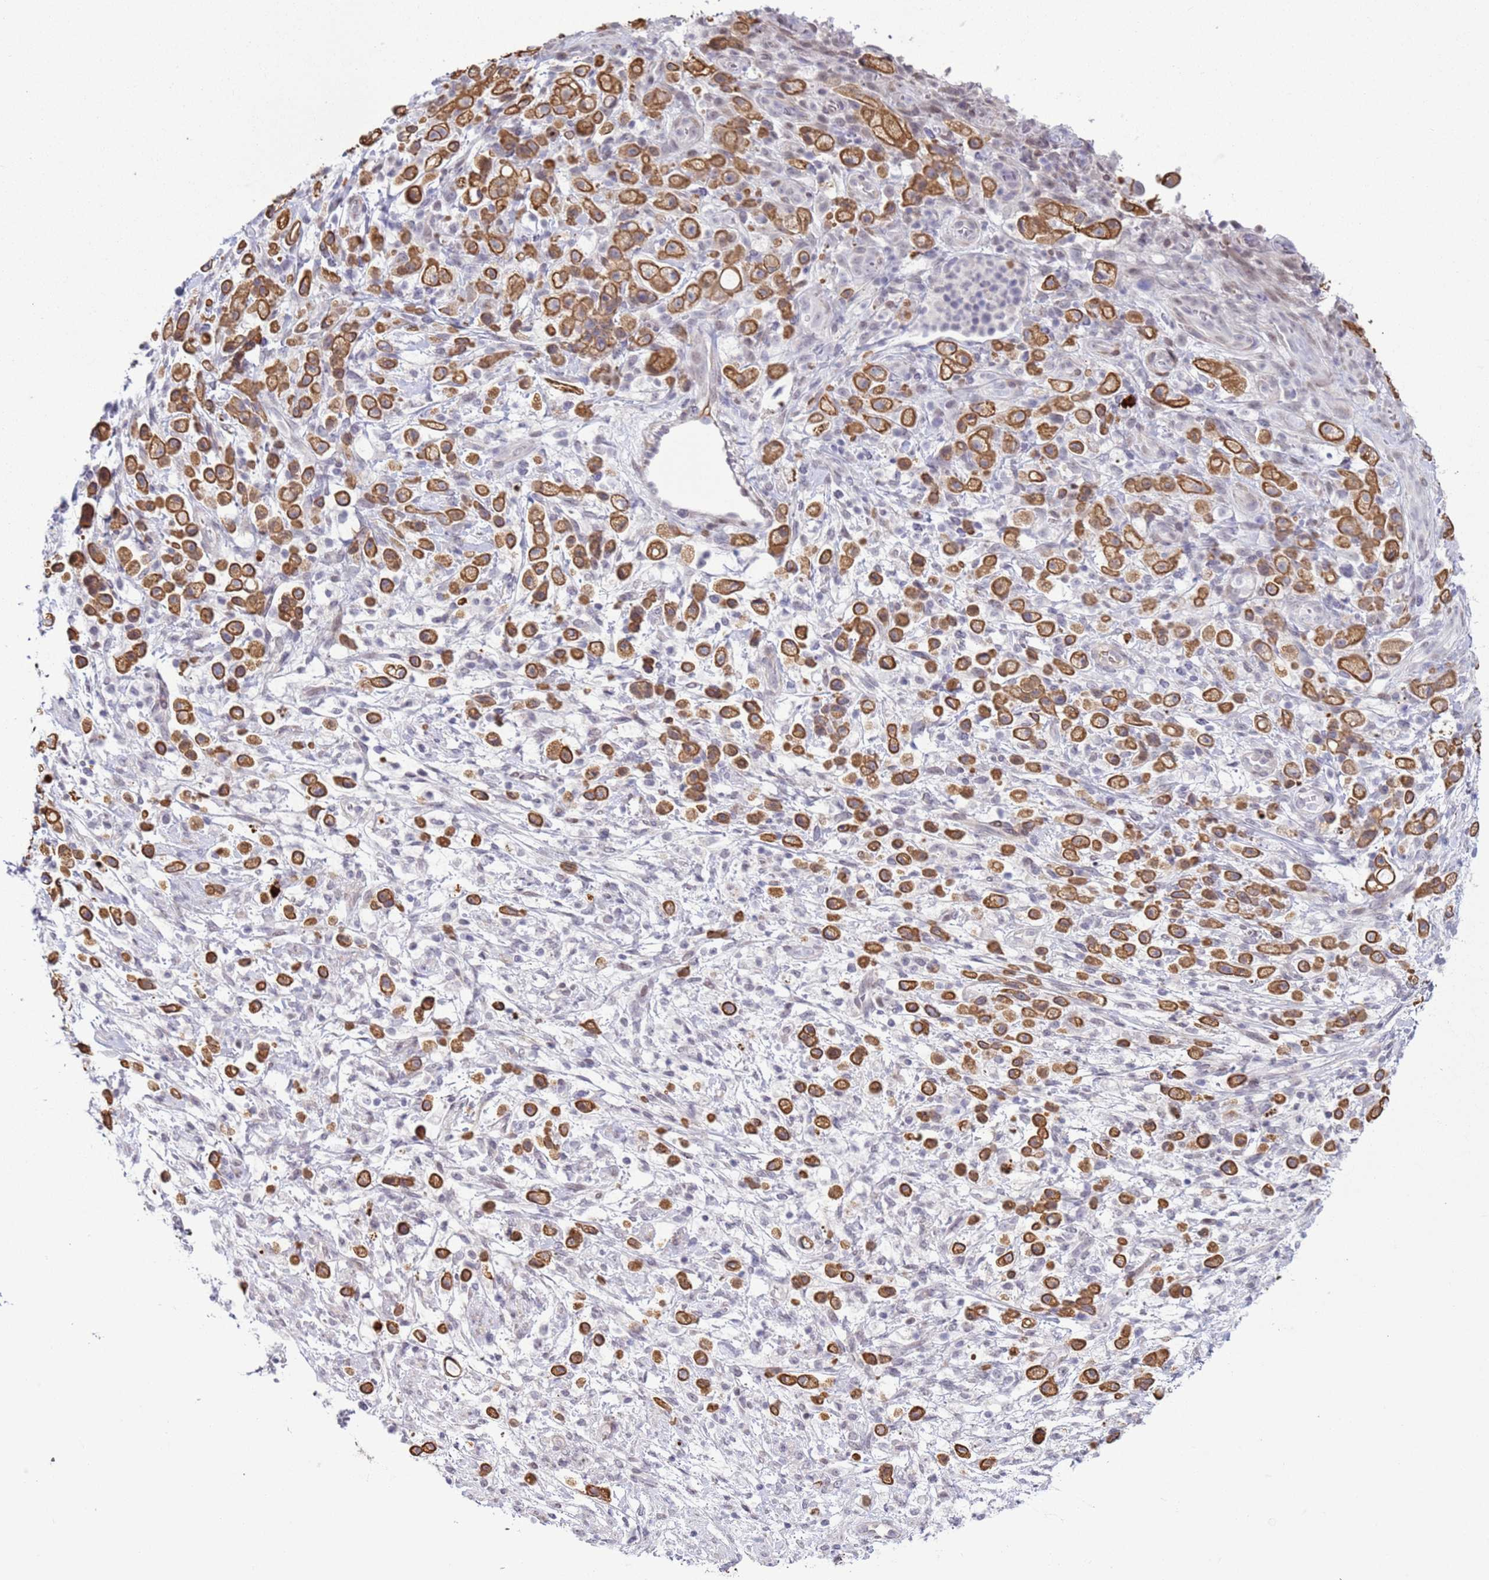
{"staining": {"intensity": "strong", "quantity": ">75%", "location": "cytoplasmic/membranous"}, "tissue": "stomach cancer", "cell_type": "Tumor cells", "image_type": "cancer", "snomed": [{"axis": "morphology", "description": "Adenocarcinoma, NOS"}, {"axis": "topography", "description": "Stomach"}], "caption": "DAB (3,3'-diaminobenzidine) immunohistochemical staining of stomach adenocarcinoma shows strong cytoplasmic/membranous protein positivity in about >75% of tumor cells.", "gene": "NPAP1", "patient": {"sex": "female", "age": 60}}